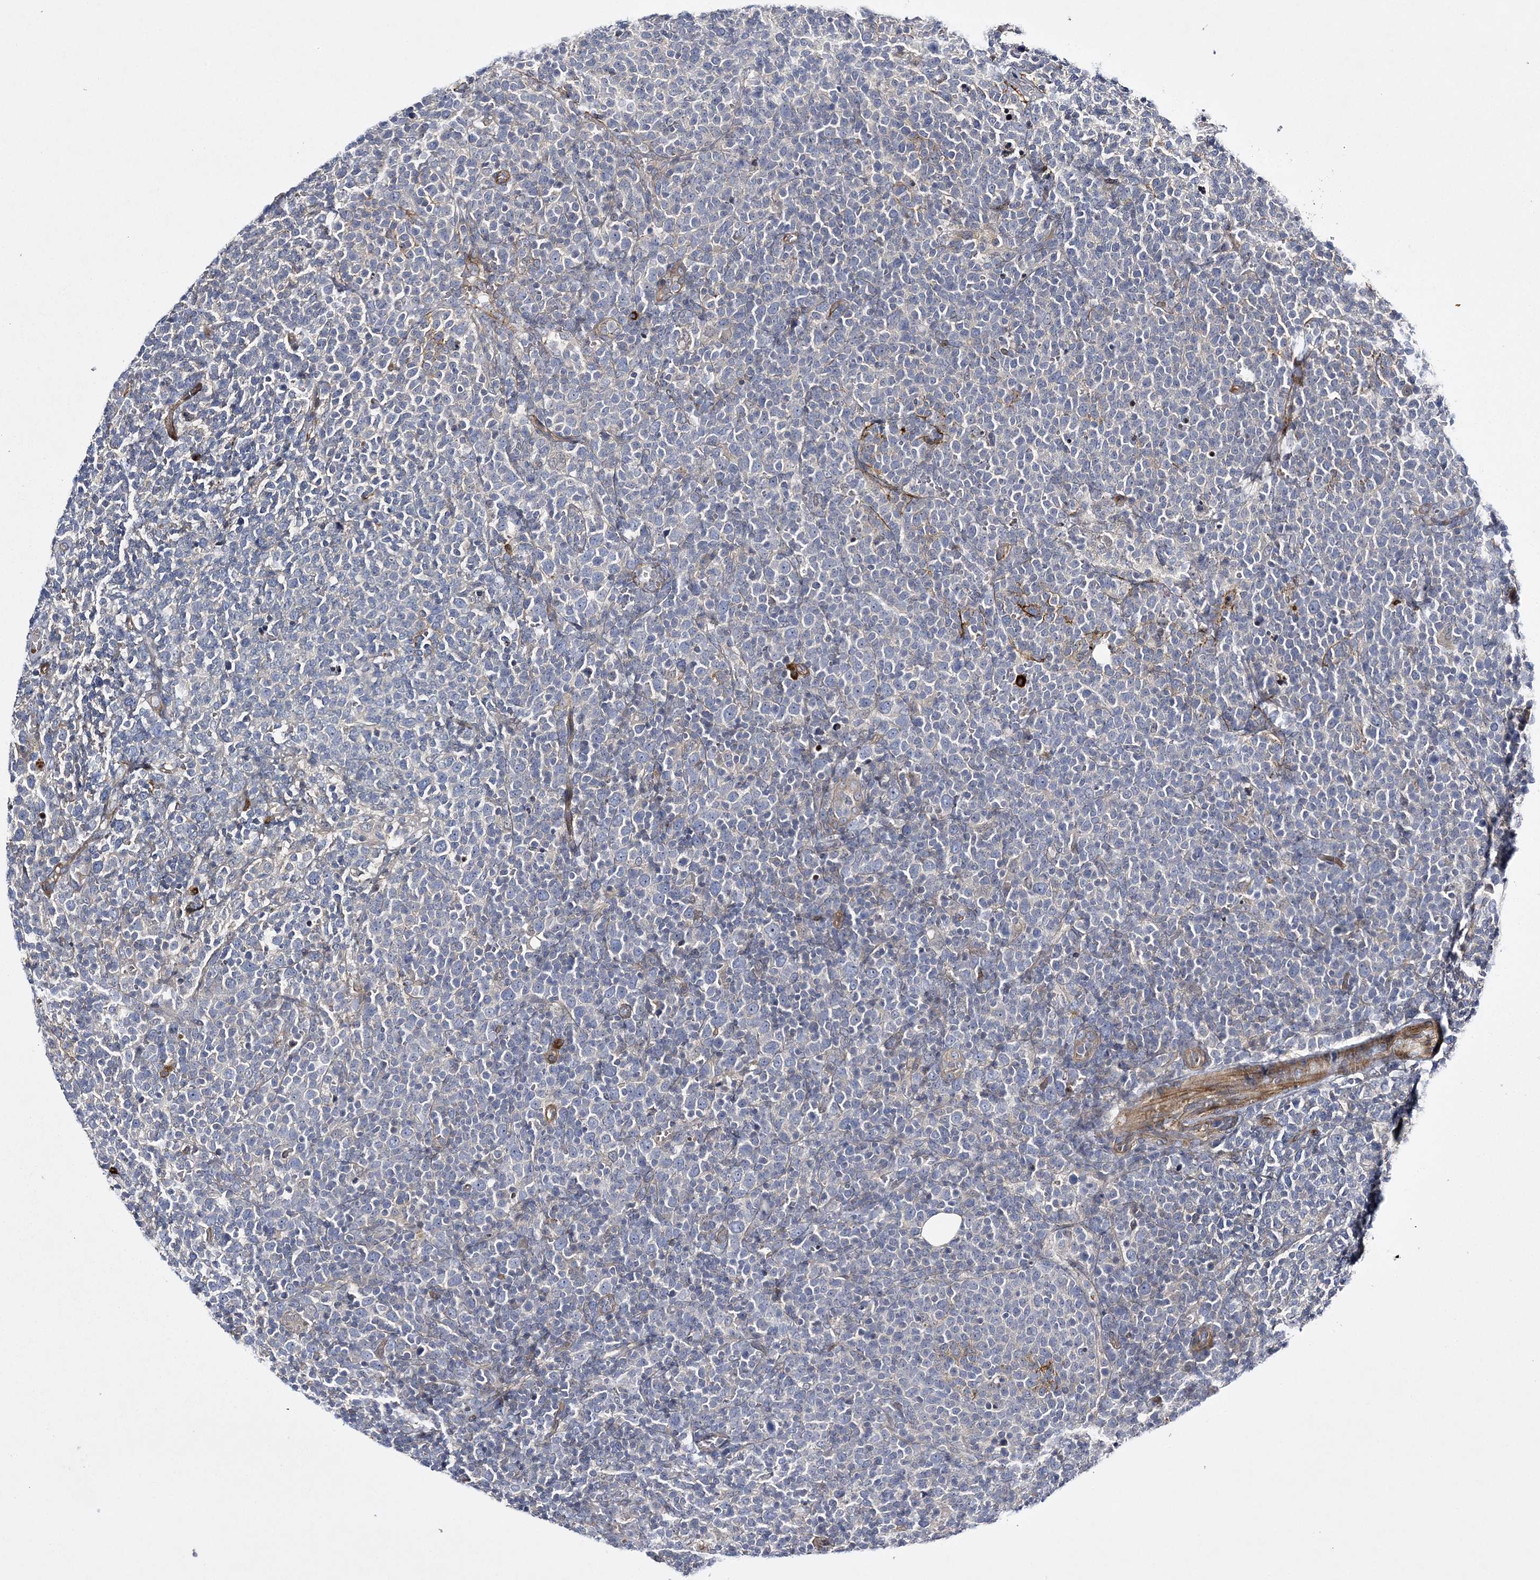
{"staining": {"intensity": "negative", "quantity": "none", "location": "none"}, "tissue": "lymphoma", "cell_type": "Tumor cells", "image_type": "cancer", "snomed": [{"axis": "morphology", "description": "Malignant lymphoma, non-Hodgkin's type, High grade"}, {"axis": "topography", "description": "Lymph node"}], "caption": "An immunohistochemistry image of lymphoma is shown. There is no staining in tumor cells of lymphoma.", "gene": "CALN1", "patient": {"sex": "male", "age": 61}}